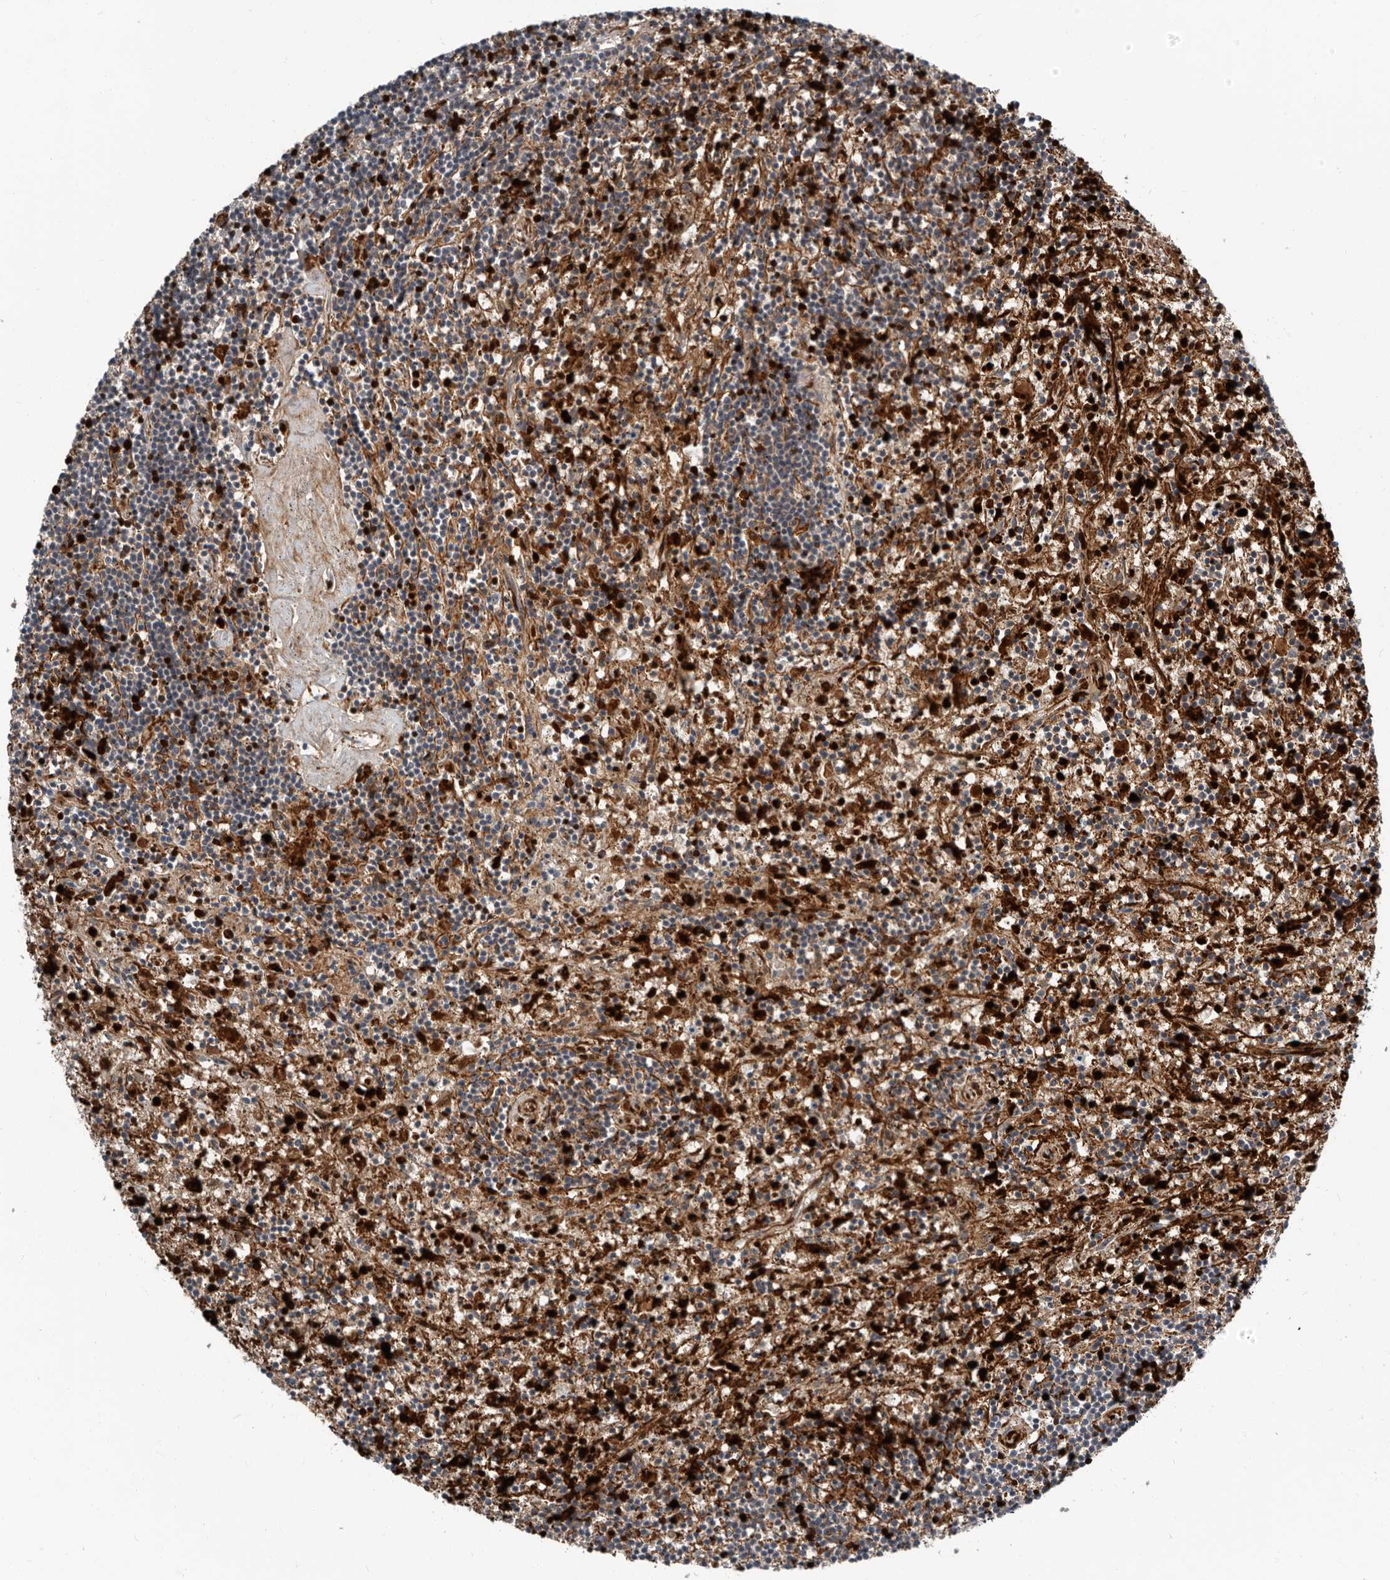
{"staining": {"intensity": "strong", "quantity": "25%-75%", "location": "cytoplasmic/membranous"}, "tissue": "lymphoma", "cell_type": "Tumor cells", "image_type": "cancer", "snomed": [{"axis": "morphology", "description": "Malignant lymphoma, non-Hodgkin's type, Low grade"}, {"axis": "topography", "description": "Spleen"}], "caption": "Lymphoma was stained to show a protein in brown. There is high levels of strong cytoplasmic/membranous staining in about 25%-75% of tumor cells.", "gene": "FBXO31", "patient": {"sex": "male", "age": 76}}